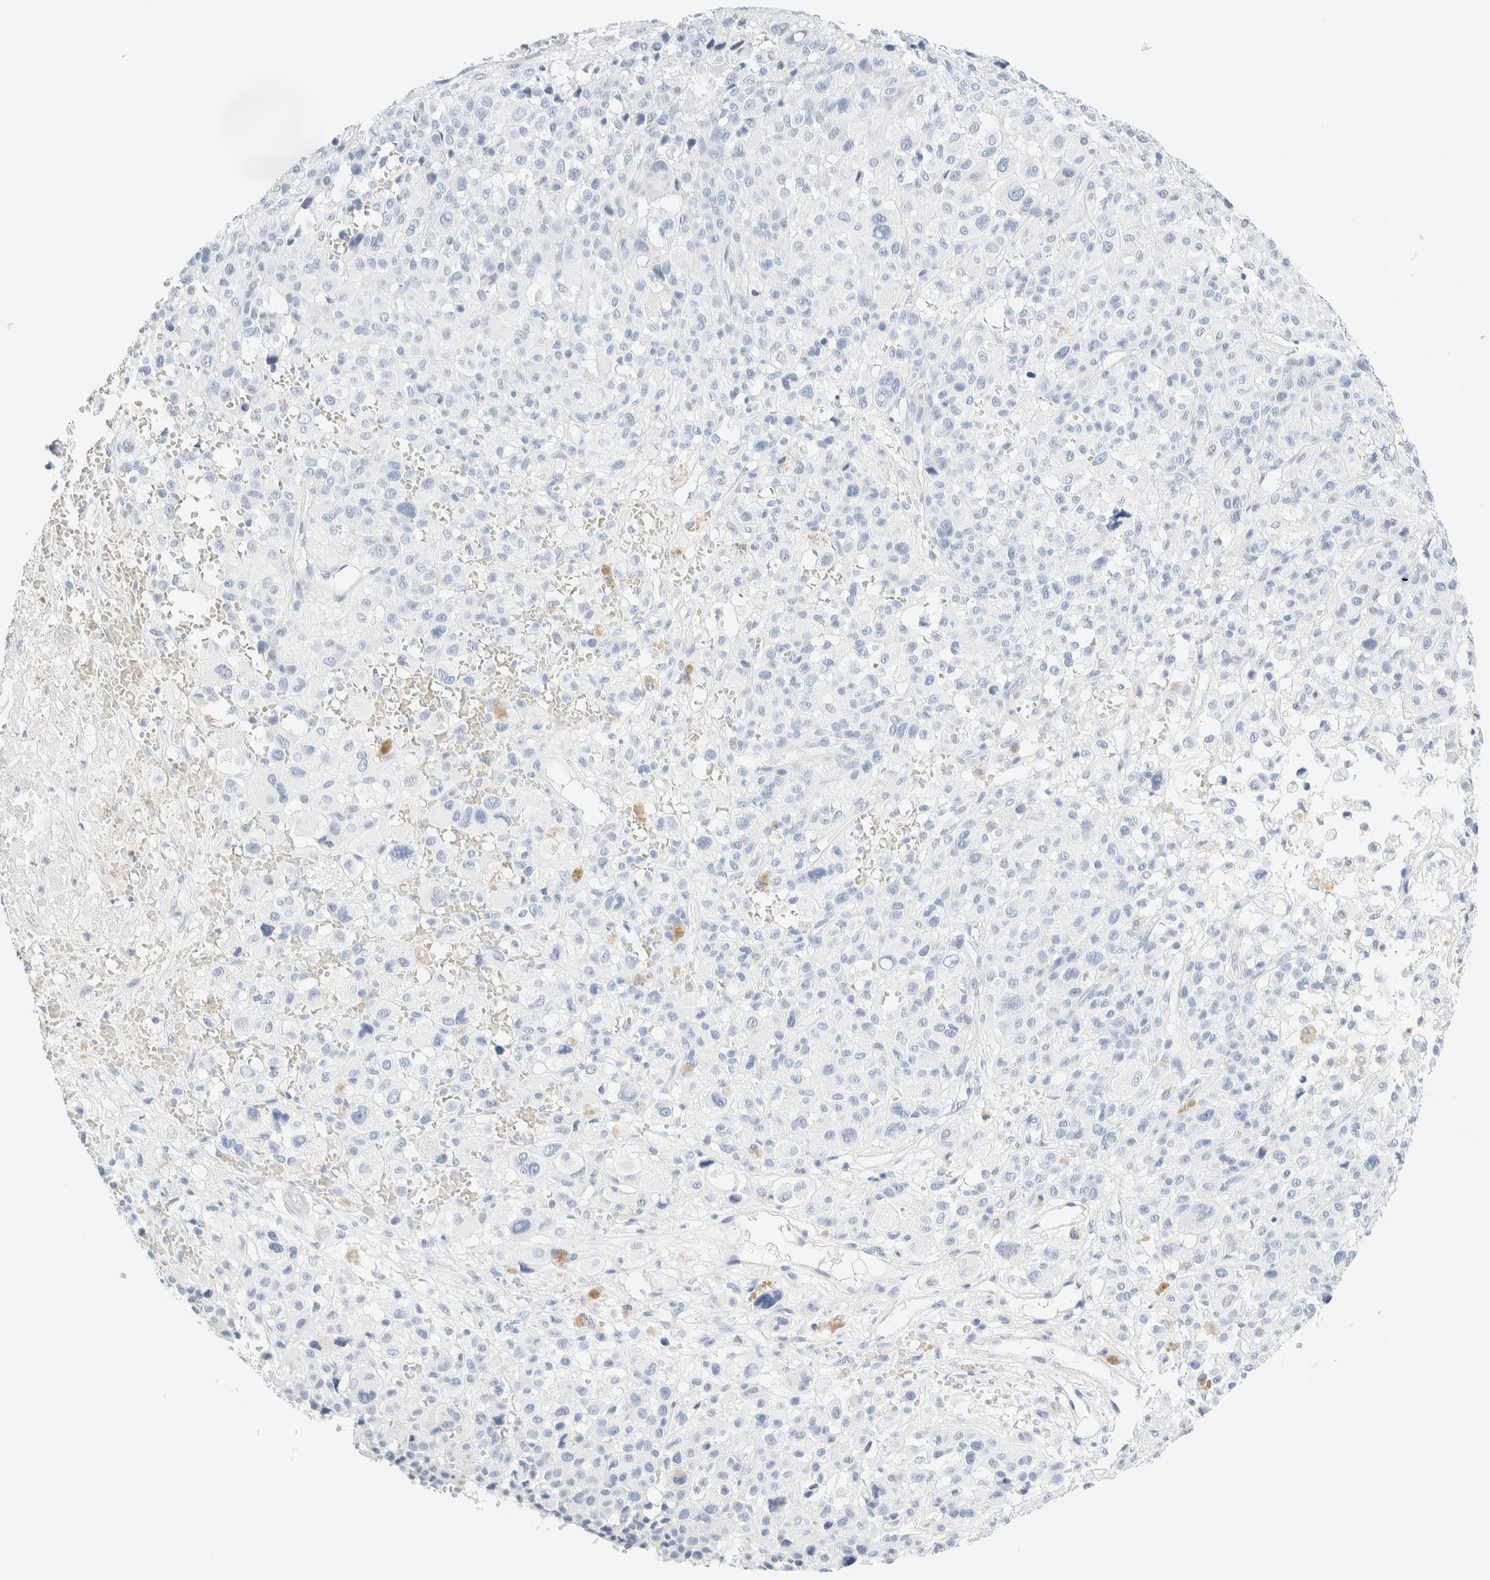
{"staining": {"intensity": "negative", "quantity": "none", "location": "none"}, "tissue": "melanoma", "cell_type": "Tumor cells", "image_type": "cancer", "snomed": [{"axis": "morphology", "description": "Malignant melanoma, Metastatic site"}, {"axis": "topography", "description": "Skin"}], "caption": "Immunohistochemical staining of human melanoma exhibits no significant expression in tumor cells.", "gene": "DPYS", "patient": {"sex": "female", "age": 74}}